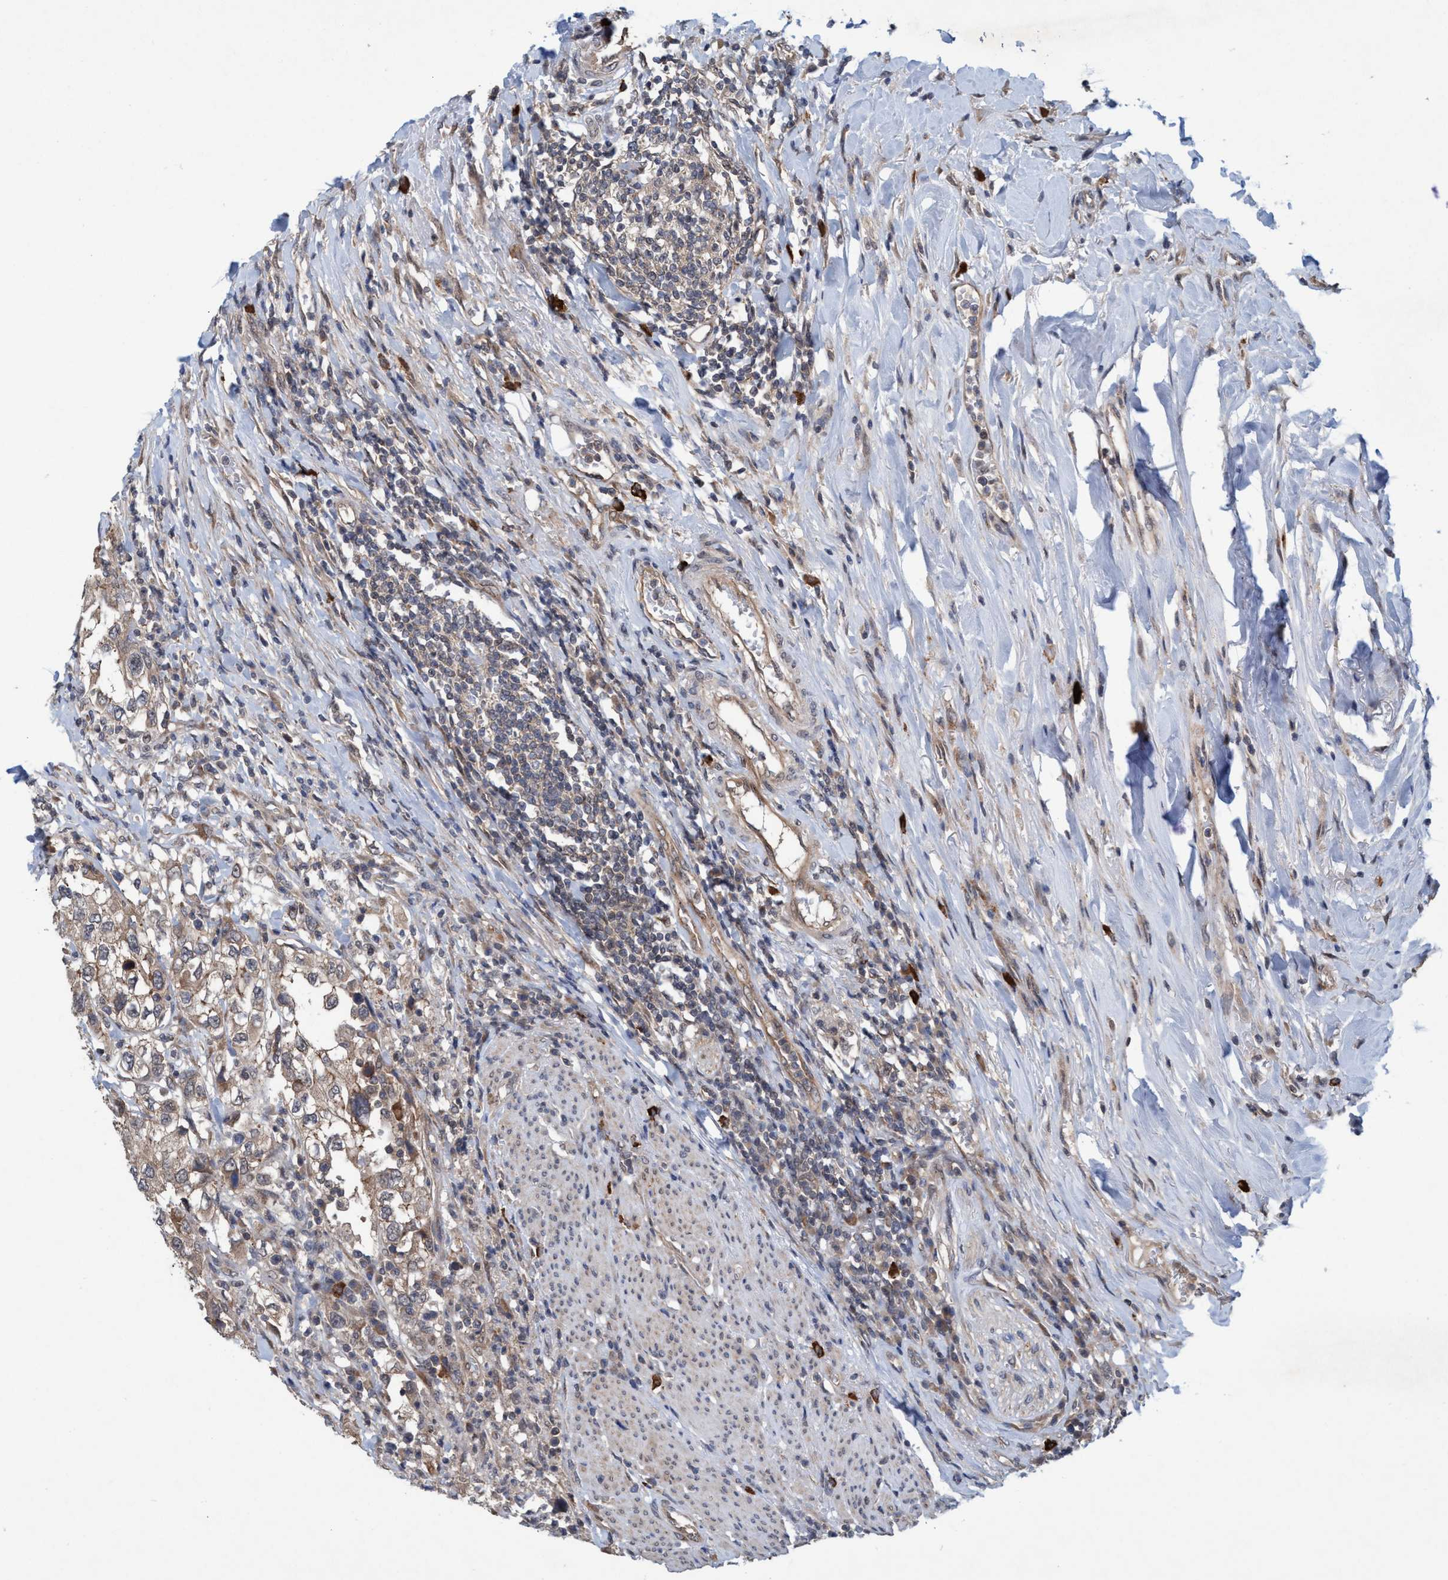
{"staining": {"intensity": "weak", "quantity": ">75%", "location": "cytoplasmic/membranous"}, "tissue": "urothelial cancer", "cell_type": "Tumor cells", "image_type": "cancer", "snomed": [{"axis": "morphology", "description": "Urothelial carcinoma, High grade"}, {"axis": "topography", "description": "Urinary bladder"}], "caption": "Urothelial cancer was stained to show a protein in brown. There is low levels of weak cytoplasmic/membranous positivity in approximately >75% of tumor cells.", "gene": "TRIM65", "patient": {"sex": "female", "age": 80}}